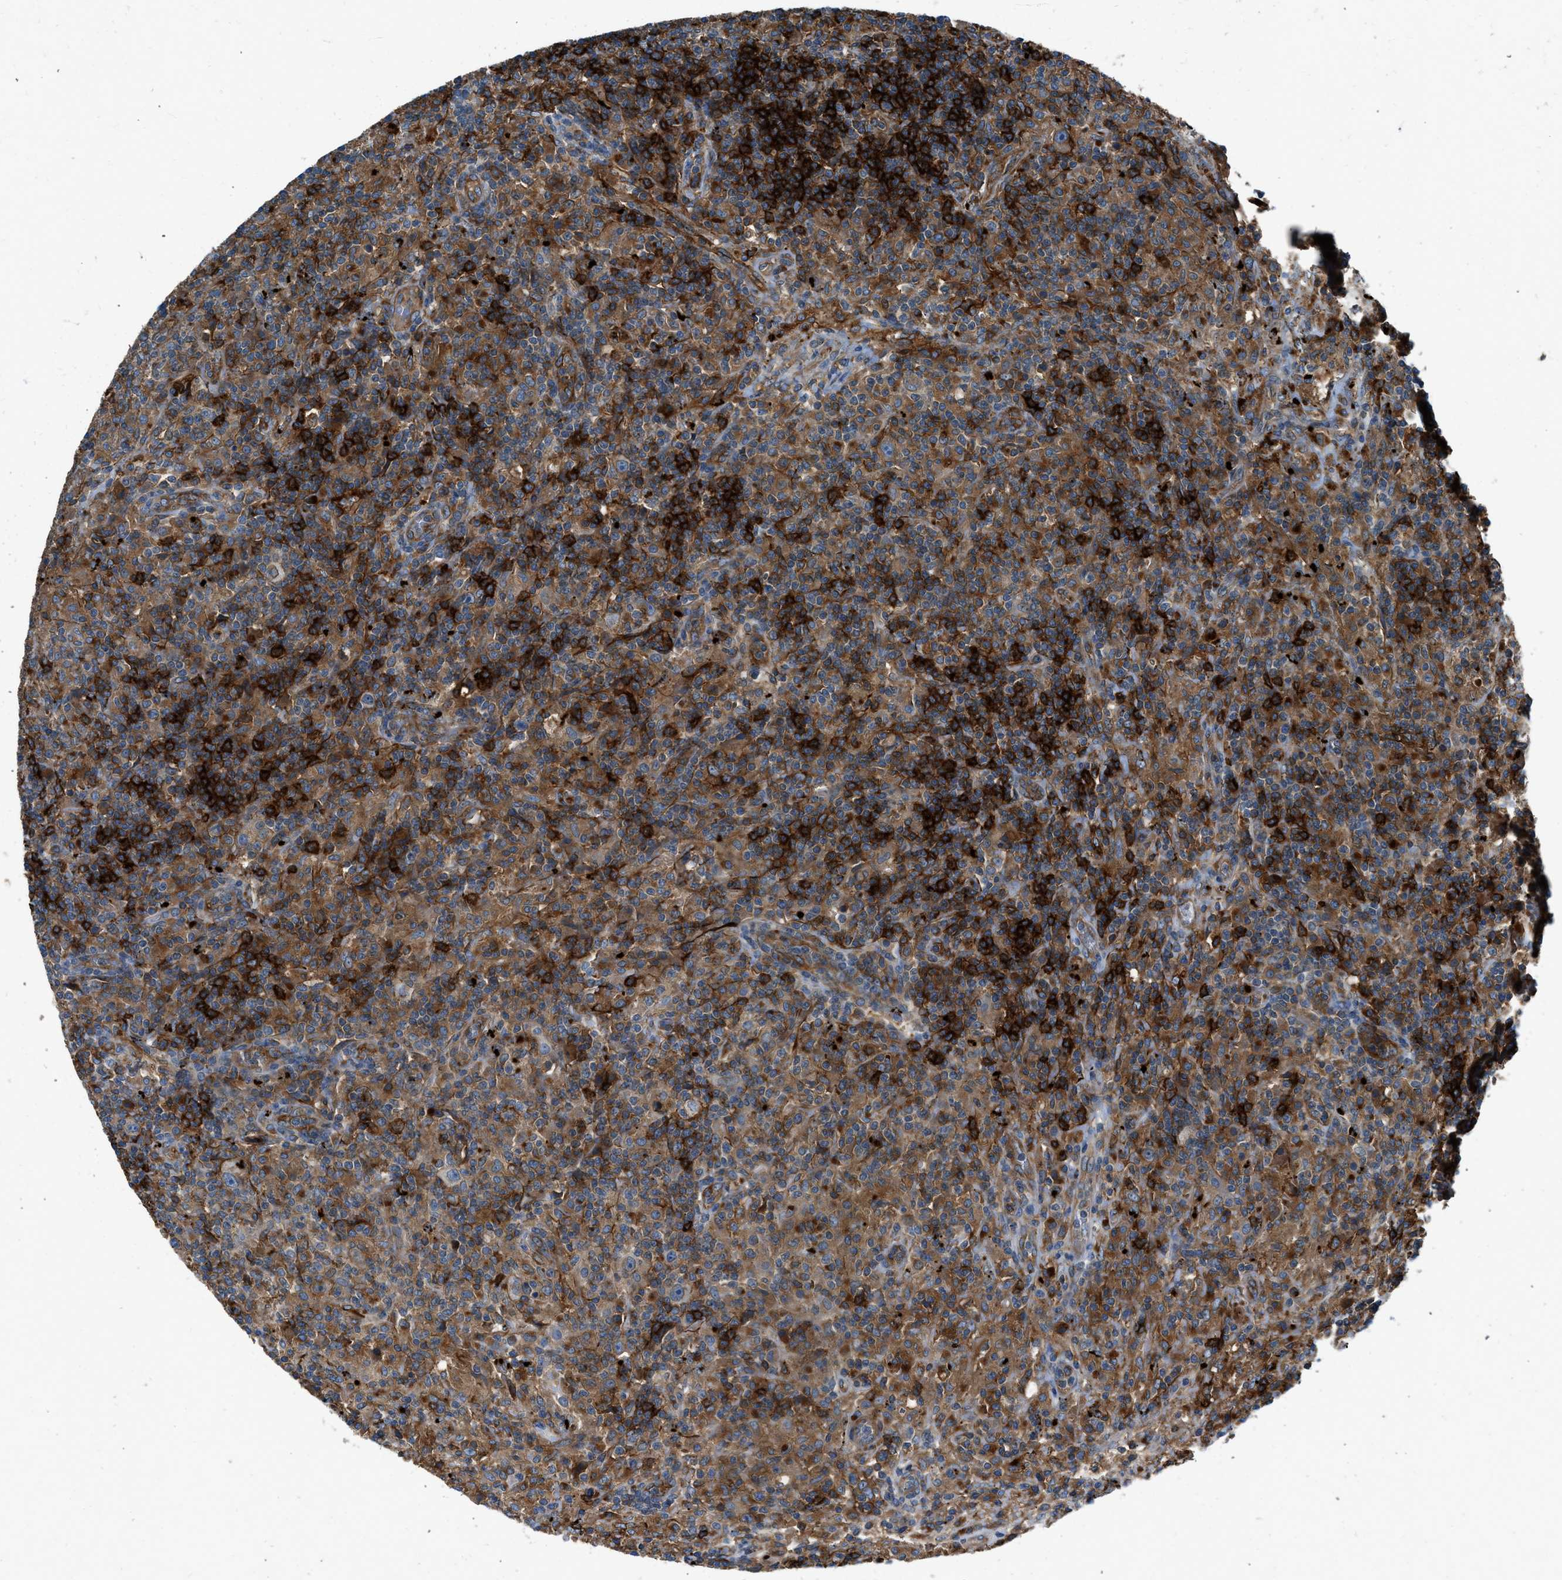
{"staining": {"intensity": "weak", "quantity": "25%-75%", "location": "cytoplasmic/membranous"}, "tissue": "lymphoma", "cell_type": "Tumor cells", "image_type": "cancer", "snomed": [{"axis": "morphology", "description": "Hodgkin's disease, NOS"}, {"axis": "topography", "description": "Lymph node"}], "caption": "IHC of lymphoma exhibits low levels of weak cytoplasmic/membranous staining in about 25%-75% of tumor cells.", "gene": "LMBR1", "patient": {"sex": "male", "age": 70}}